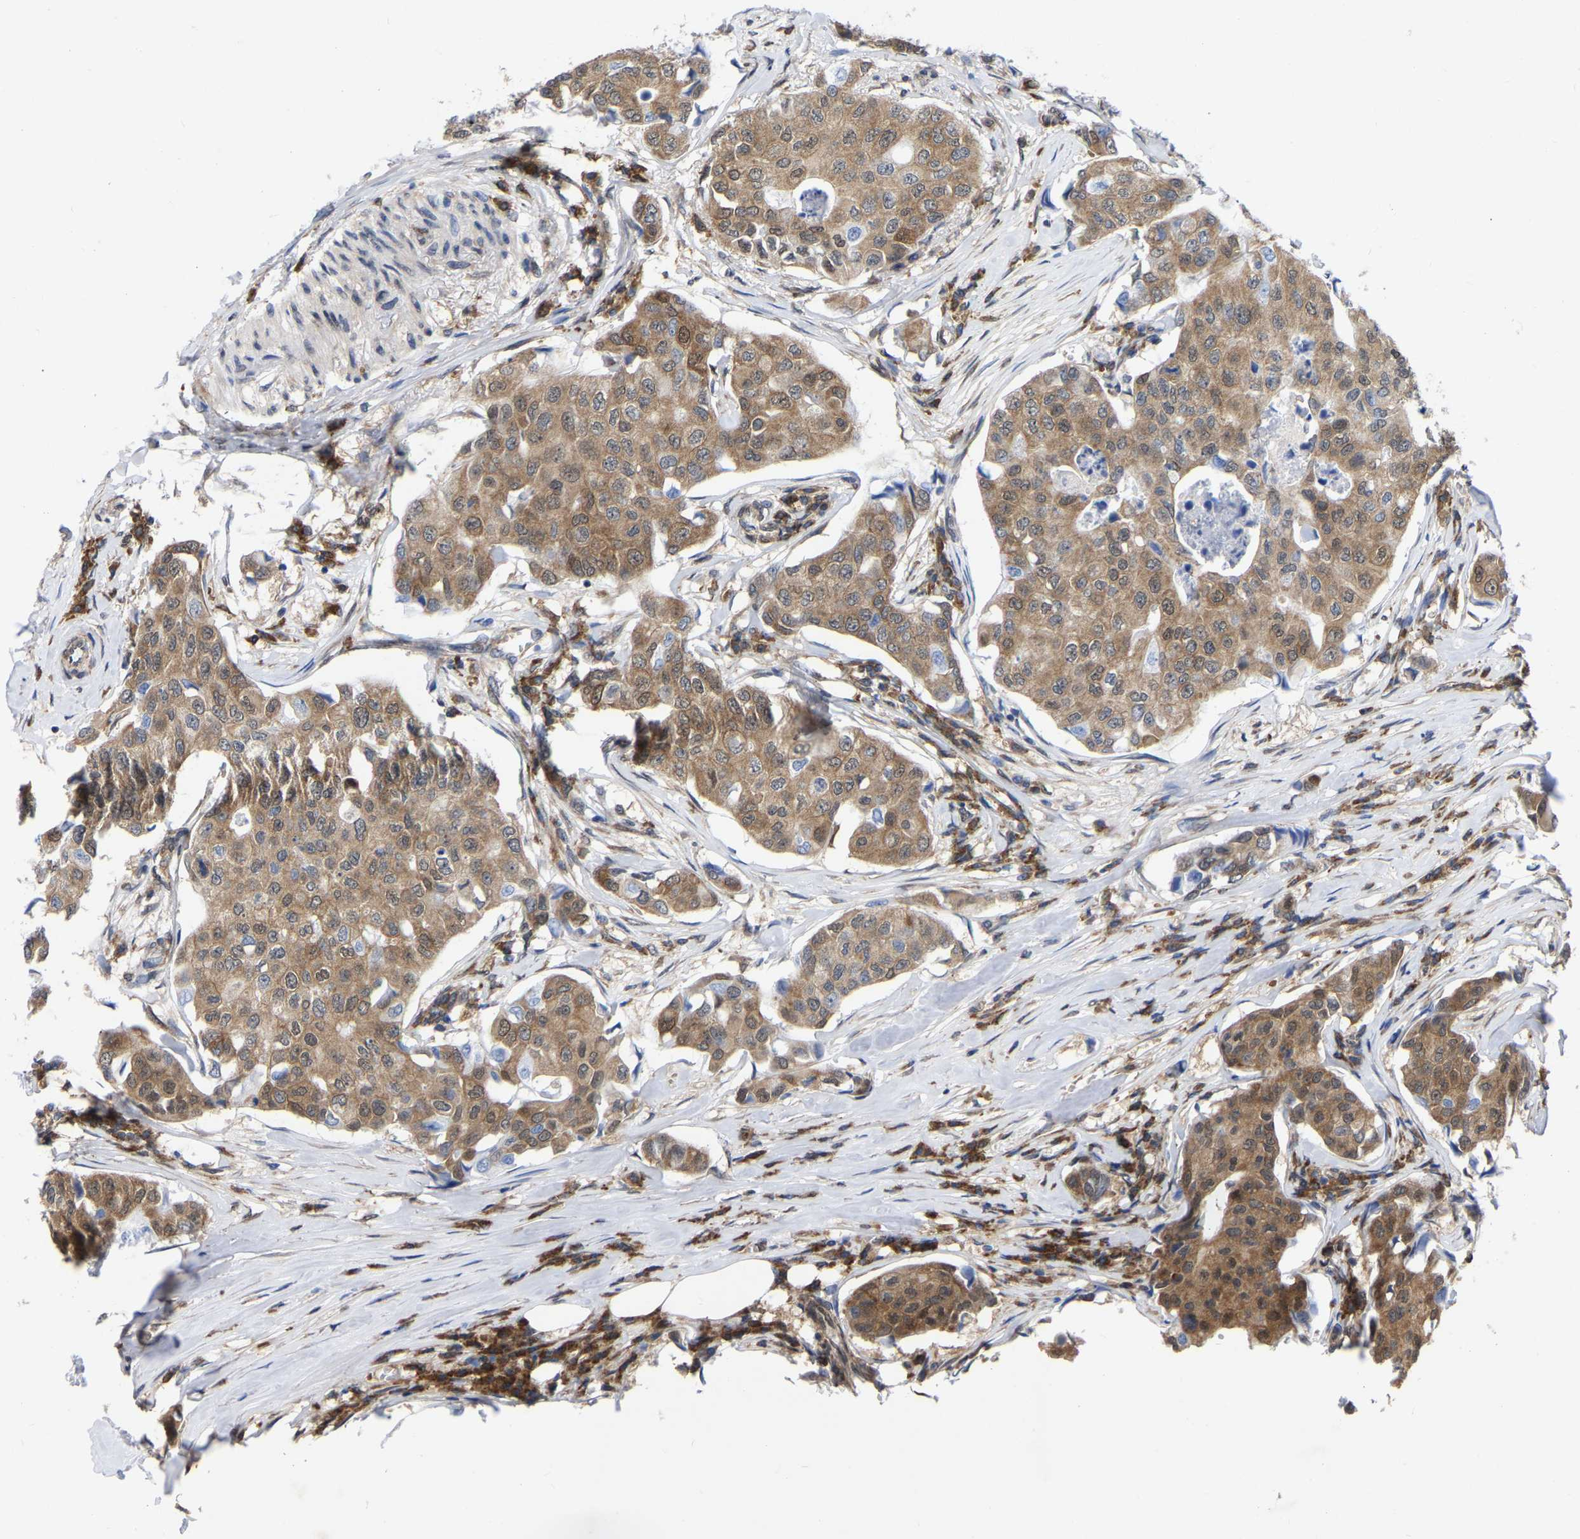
{"staining": {"intensity": "moderate", "quantity": ">75%", "location": "cytoplasmic/membranous"}, "tissue": "breast cancer", "cell_type": "Tumor cells", "image_type": "cancer", "snomed": [{"axis": "morphology", "description": "Duct carcinoma"}, {"axis": "topography", "description": "Breast"}], "caption": "Breast cancer tissue displays moderate cytoplasmic/membranous expression in approximately >75% of tumor cells", "gene": "UBE4B", "patient": {"sex": "female", "age": 80}}